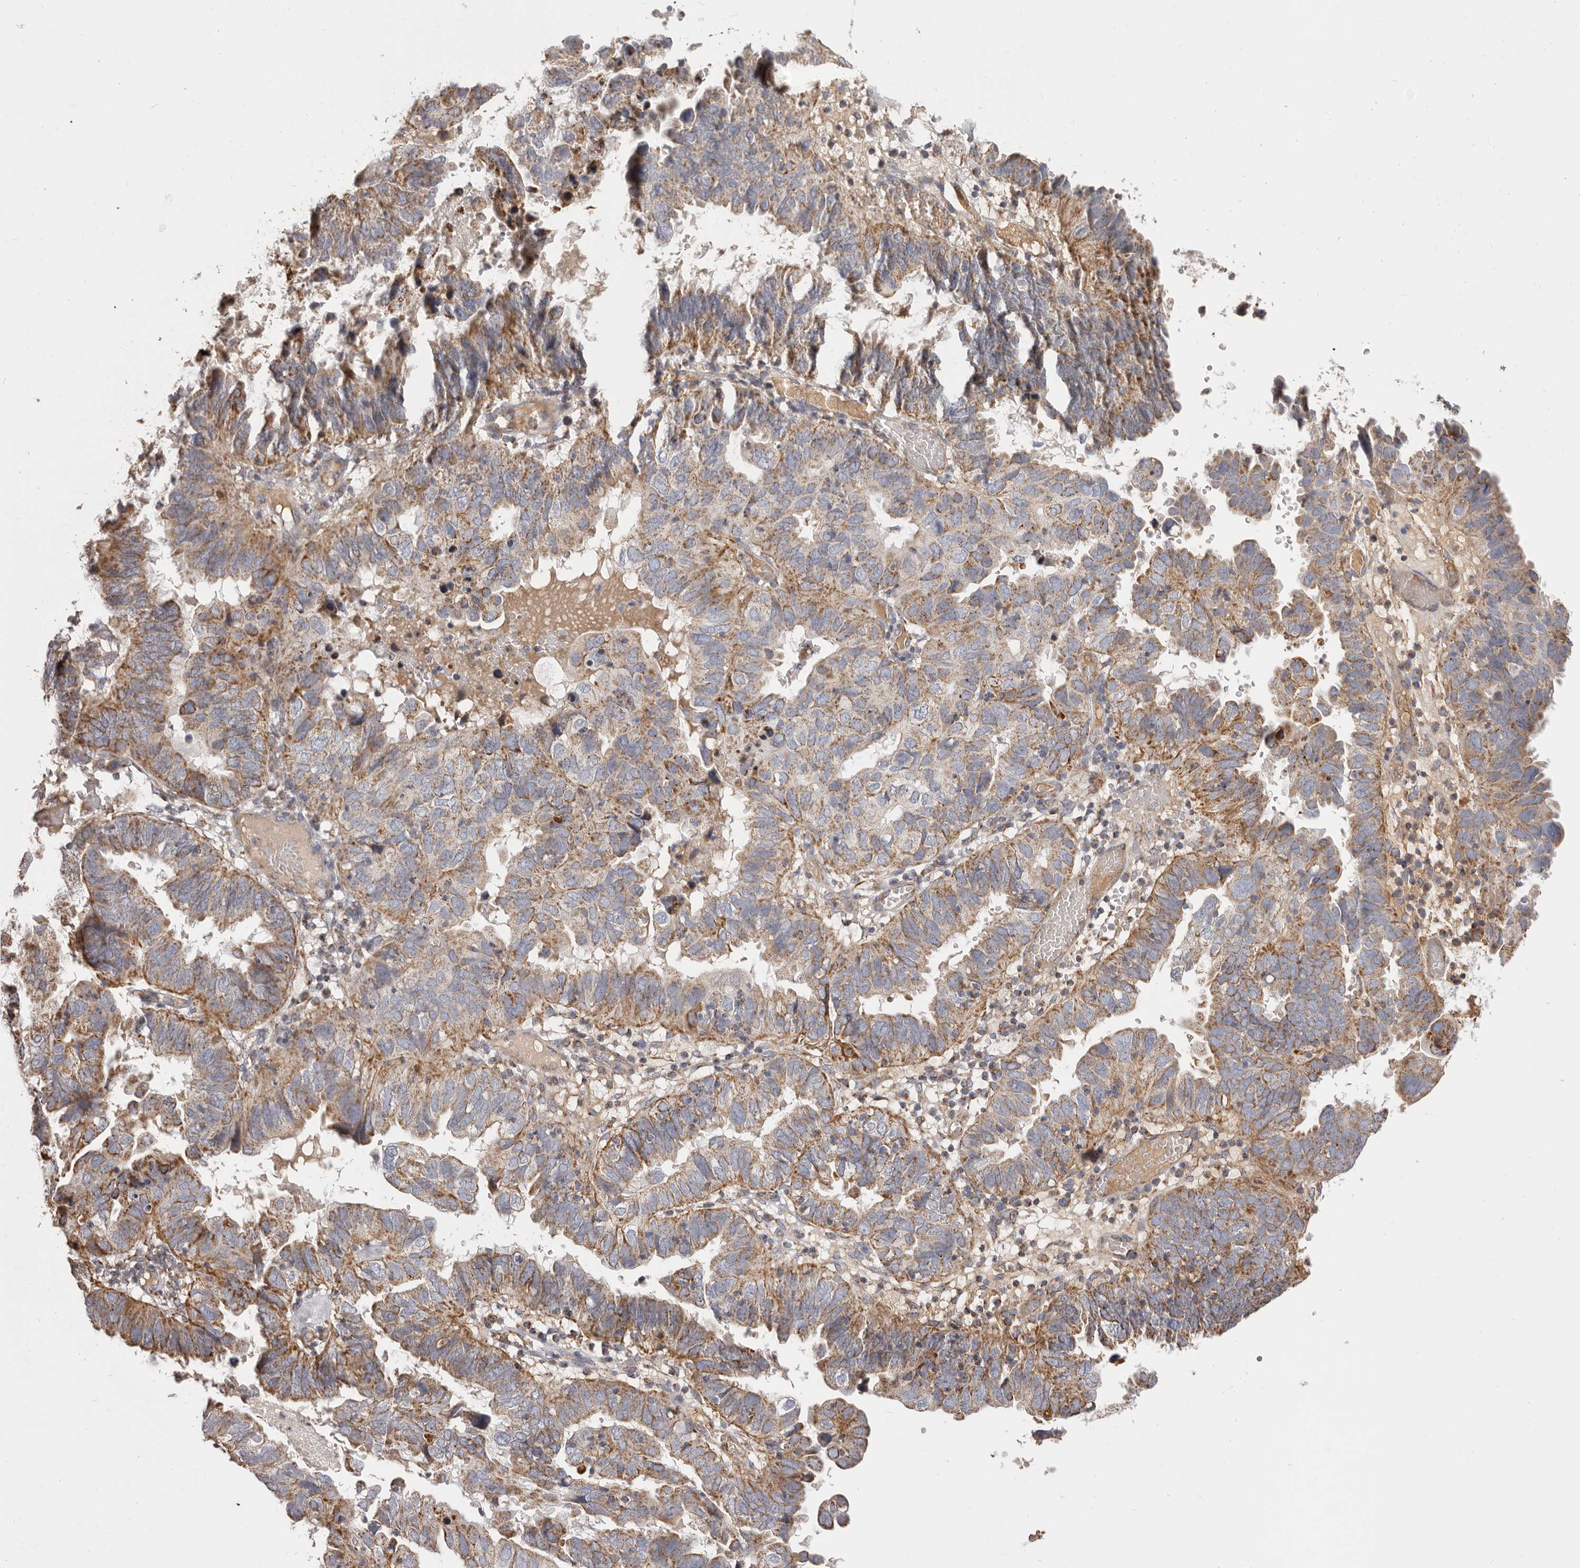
{"staining": {"intensity": "moderate", "quantity": ">75%", "location": "cytoplasmic/membranous"}, "tissue": "endometrial cancer", "cell_type": "Tumor cells", "image_type": "cancer", "snomed": [{"axis": "morphology", "description": "Adenocarcinoma, NOS"}, {"axis": "topography", "description": "Uterus"}], "caption": "A photomicrograph of human endometrial cancer (adenocarcinoma) stained for a protein exhibits moderate cytoplasmic/membranous brown staining in tumor cells. The protein of interest is stained brown, and the nuclei are stained in blue (DAB IHC with brightfield microscopy, high magnification).", "gene": "CHRM2", "patient": {"sex": "female", "age": 77}}